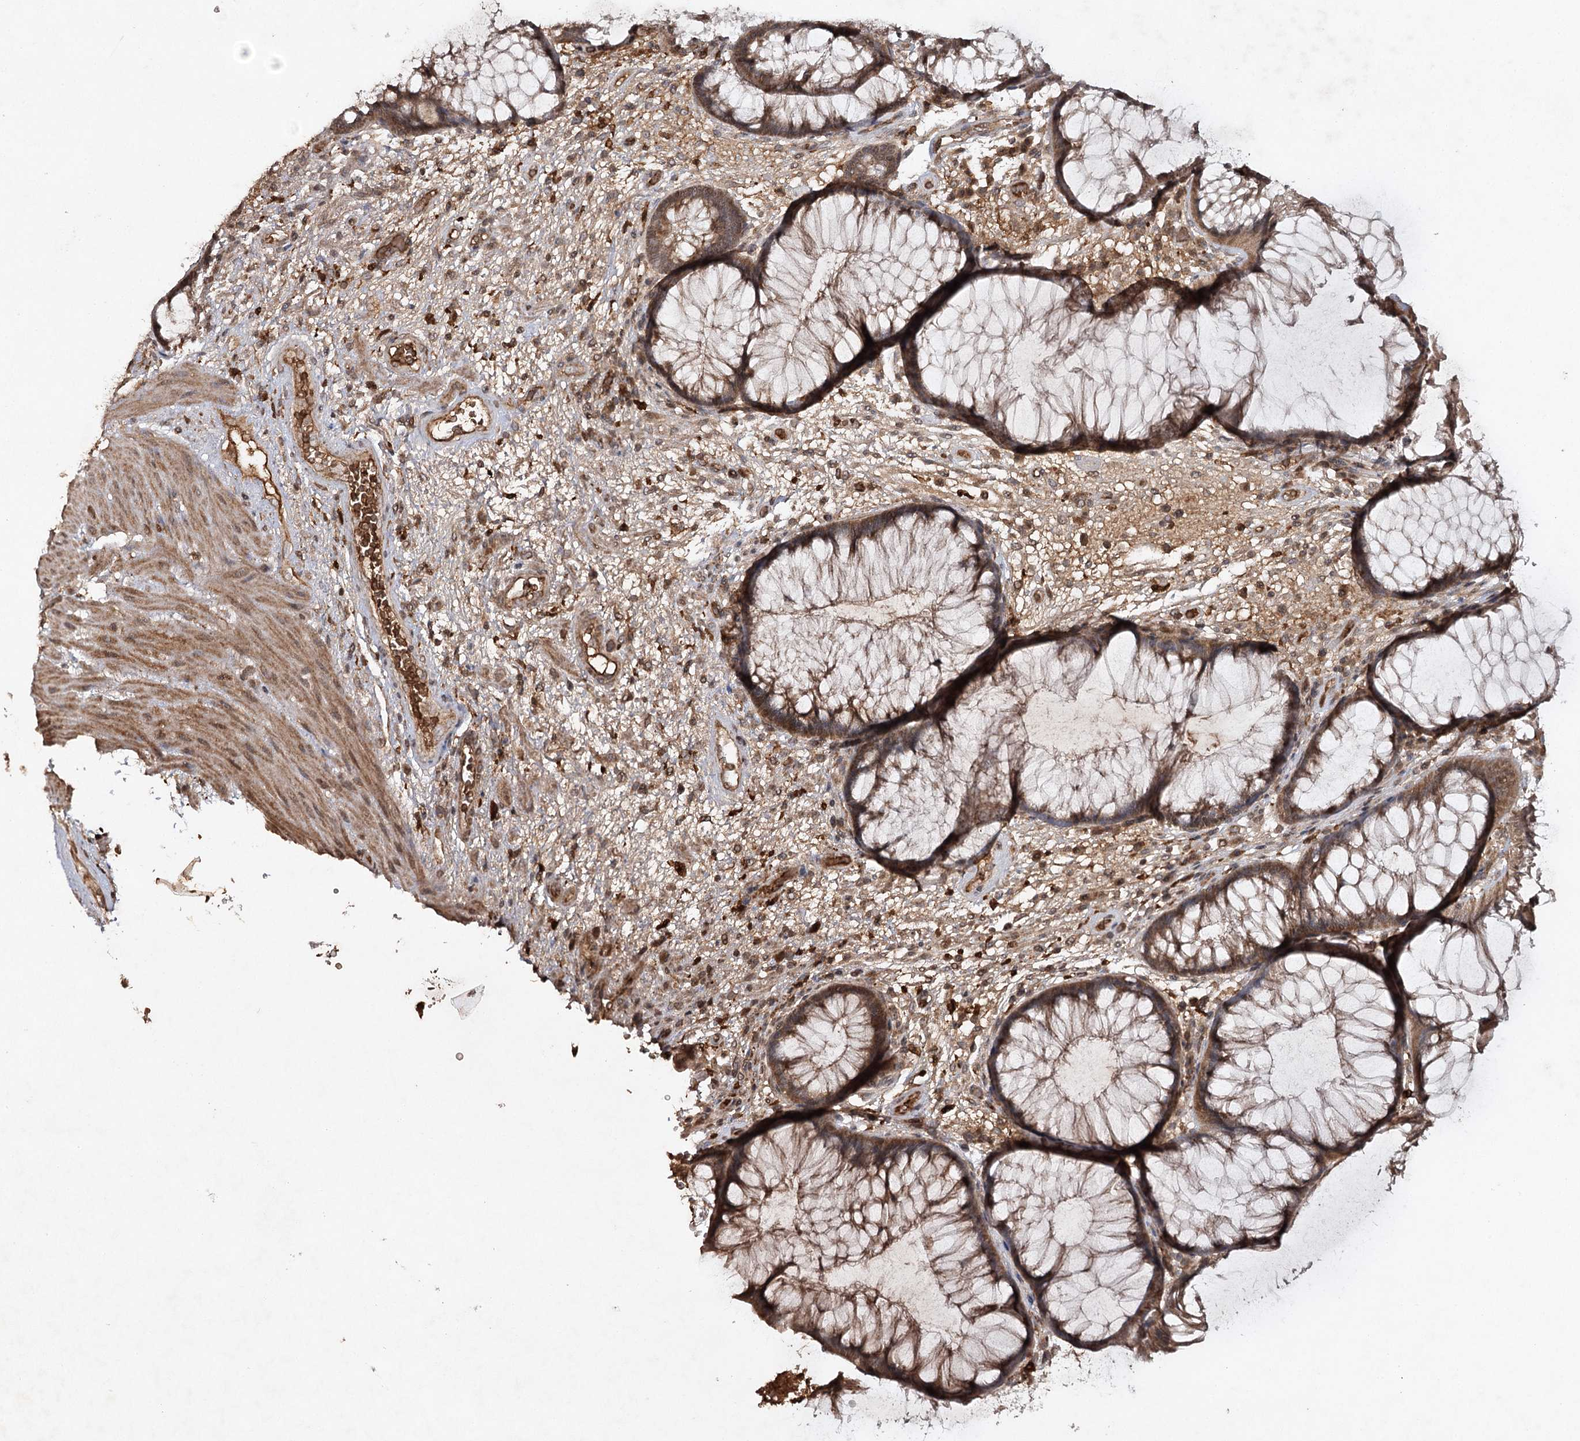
{"staining": {"intensity": "moderate", "quantity": ">75%", "location": "cytoplasmic/membranous"}, "tissue": "rectum", "cell_type": "Glandular cells", "image_type": "normal", "snomed": [{"axis": "morphology", "description": "Normal tissue, NOS"}, {"axis": "topography", "description": "Rectum"}], "caption": "Immunohistochemical staining of unremarkable human rectum demonstrates medium levels of moderate cytoplasmic/membranous staining in about >75% of glandular cells.", "gene": "CYP2B6", "patient": {"sex": "male", "age": 51}}